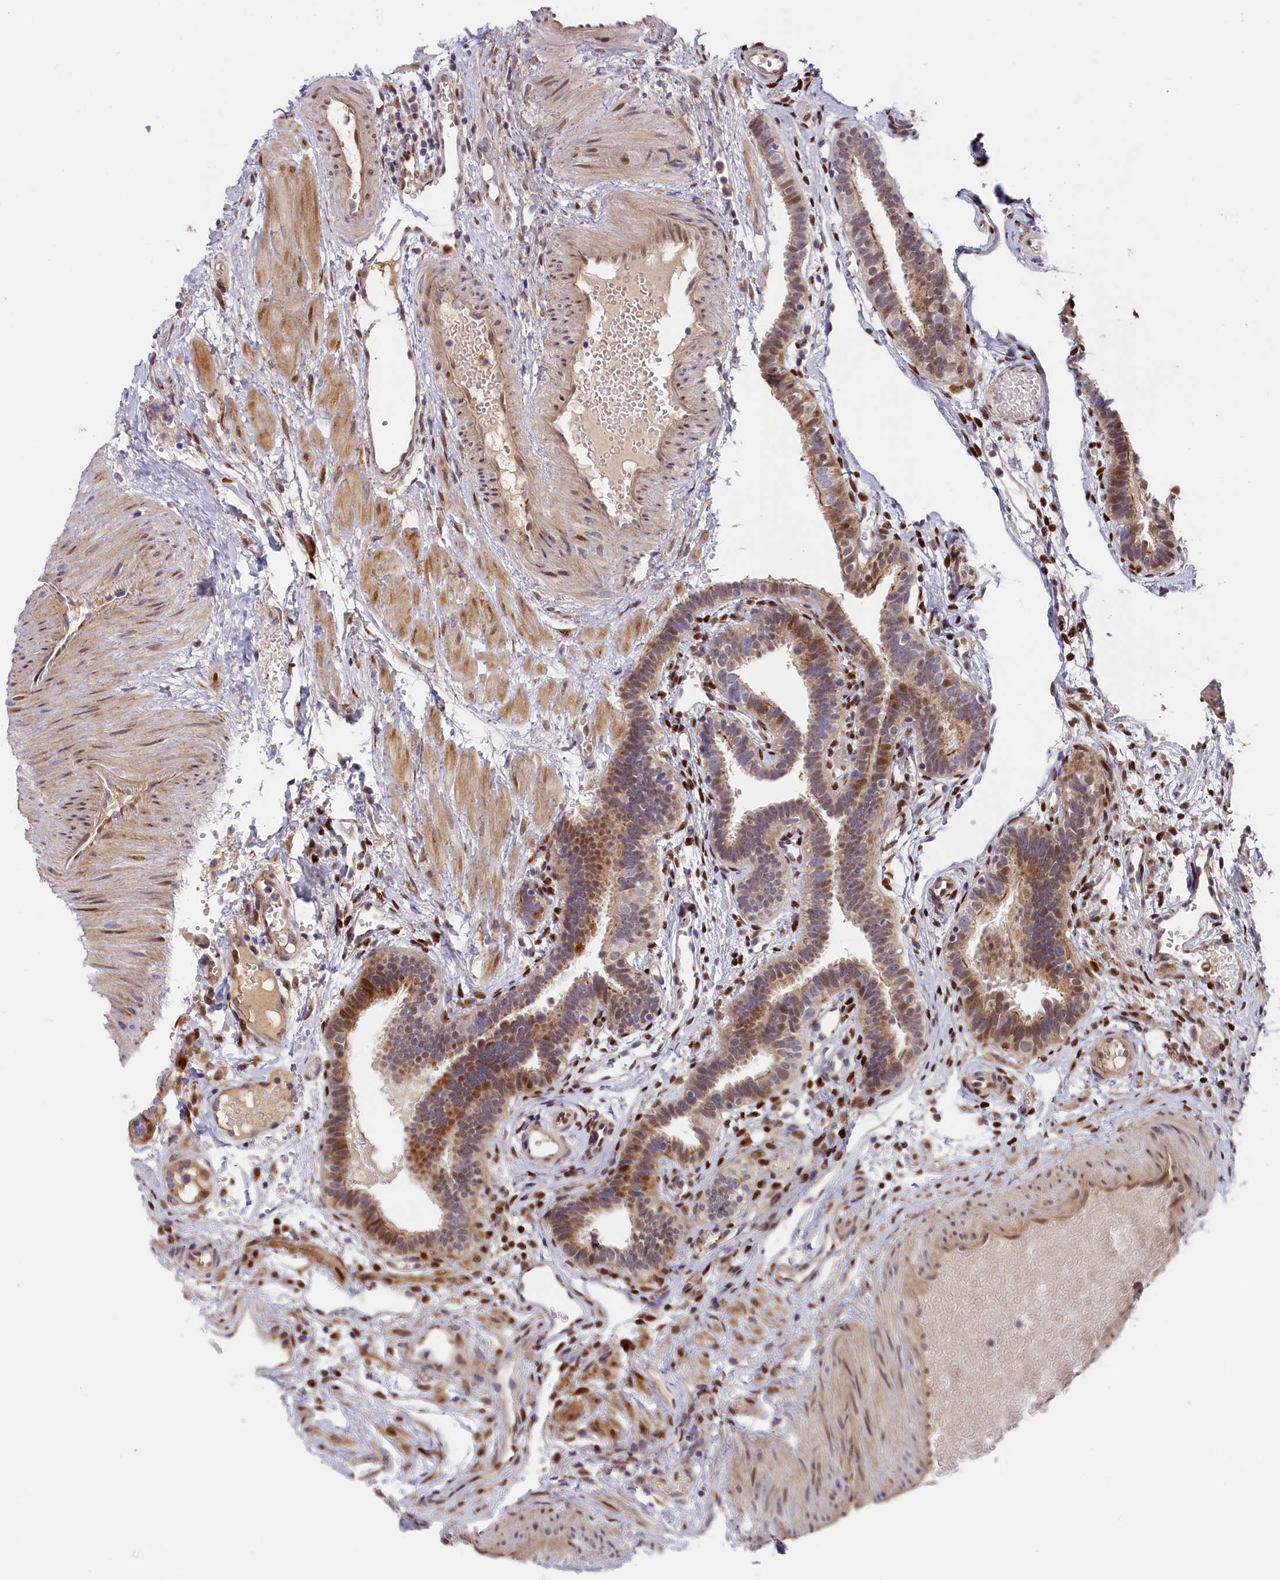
{"staining": {"intensity": "moderate", "quantity": ">75%", "location": "cytoplasmic/membranous,nuclear"}, "tissue": "fallopian tube", "cell_type": "Glandular cells", "image_type": "normal", "snomed": [{"axis": "morphology", "description": "Normal tissue, NOS"}, {"axis": "topography", "description": "Fallopian tube"}], "caption": "IHC histopathology image of benign fallopian tube: fallopian tube stained using immunohistochemistry (IHC) reveals medium levels of moderate protein expression localized specifically in the cytoplasmic/membranous,nuclear of glandular cells, appearing as a cytoplasmic/membranous,nuclear brown color.", "gene": "CHST12", "patient": {"sex": "female", "age": 37}}